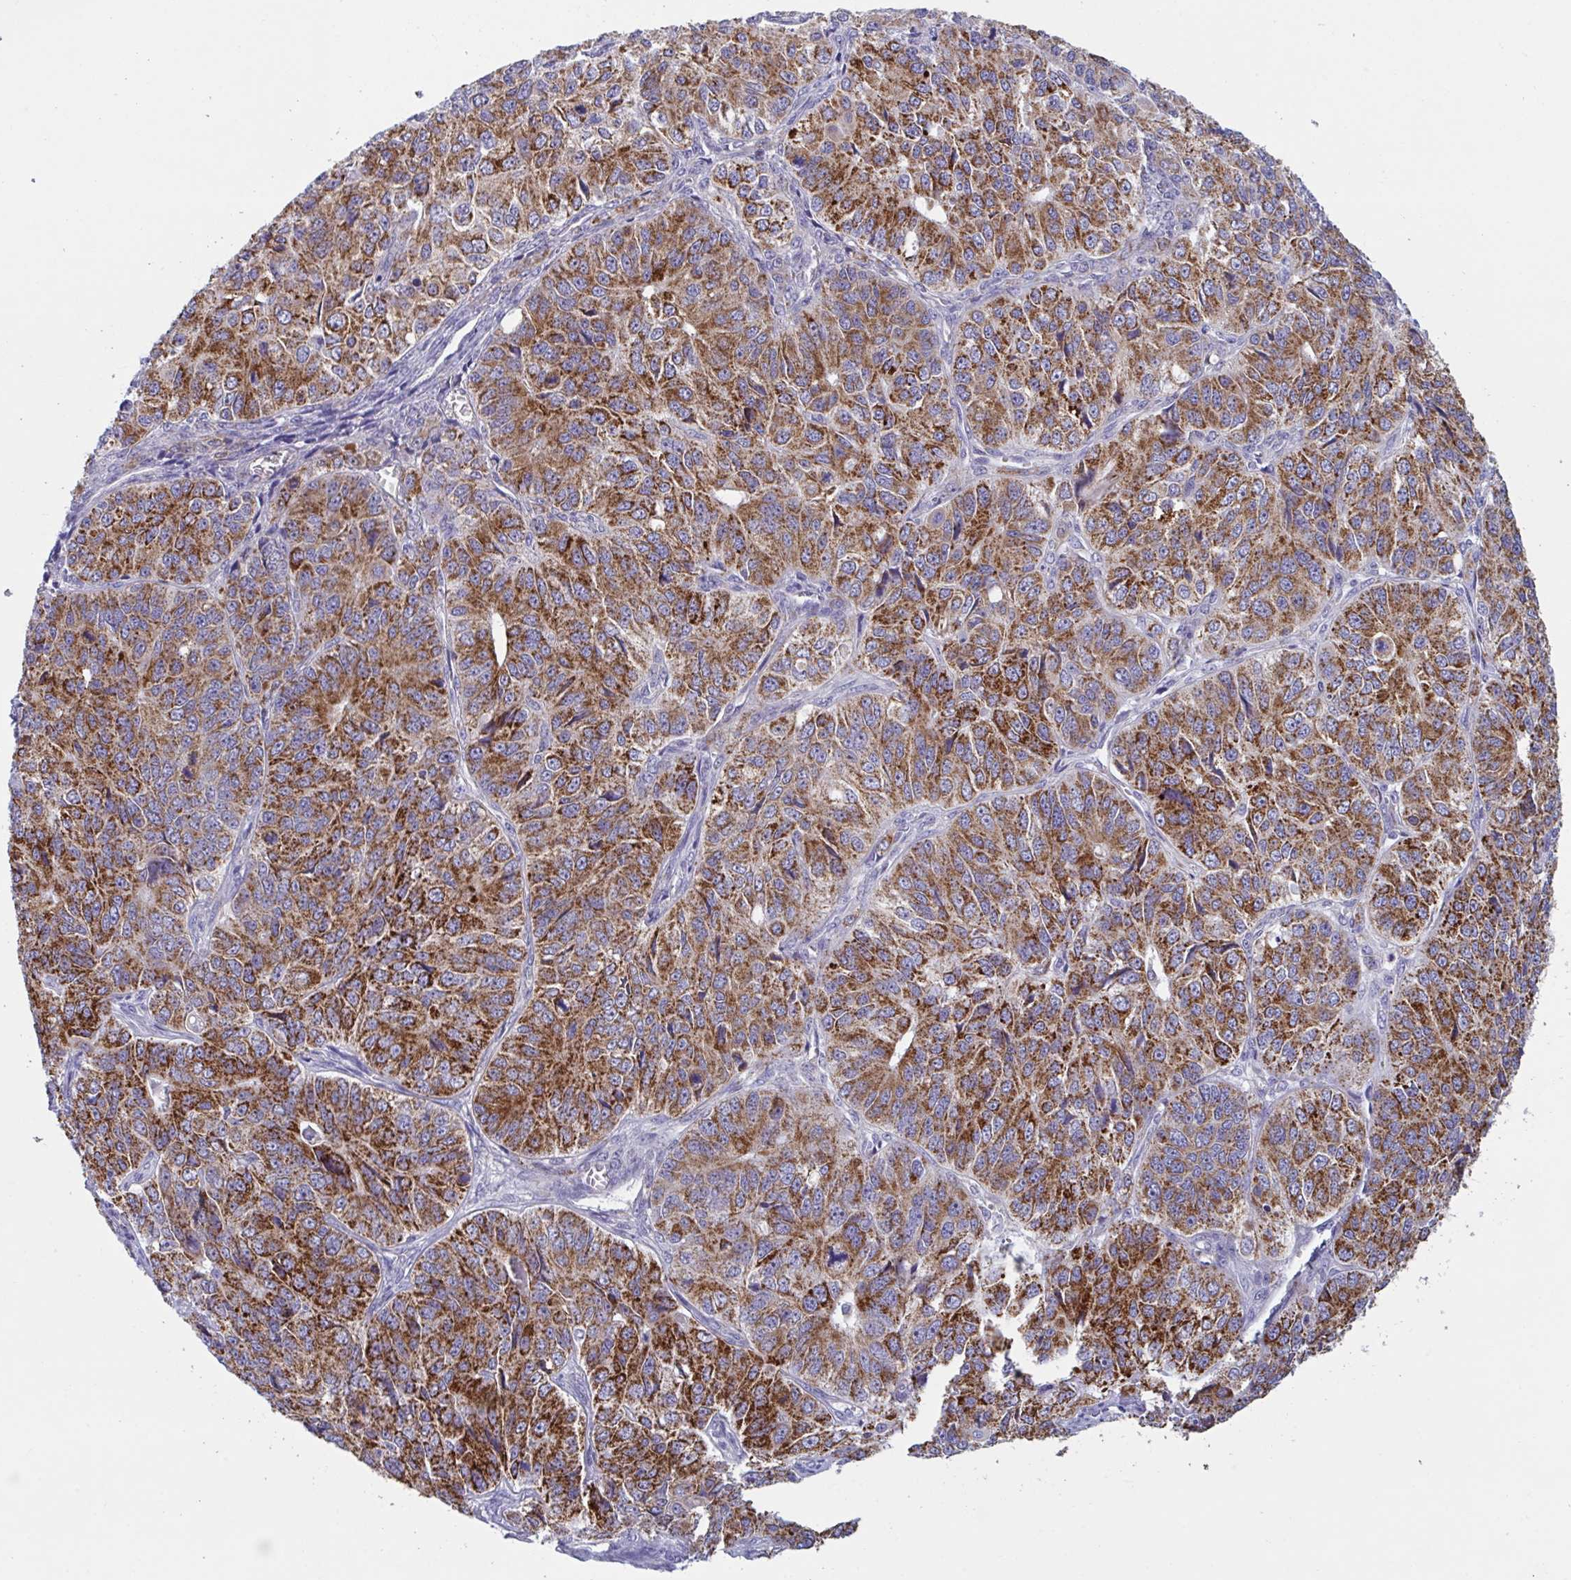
{"staining": {"intensity": "strong", "quantity": ">75%", "location": "cytoplasmic/membranous"}, "tissue": "ovarian cancer", "cell_type": "Tumor cells", "image_type": "cancer", "snomed": [{"axis": "morphology", "description": "Carcinoma, endometroid"}, {"axis": "topography", "description": "Ovary"}], "caption": "Ovarian cancer (endometroid carcinoma) stained with DAB immunohistochemistry (IHC) displays high levels of strong cytoplasmic/membranous expression in about >75% of tumor cells.", "gene": "BCAT2", "patient": {"sex": "female", "age": 51}}